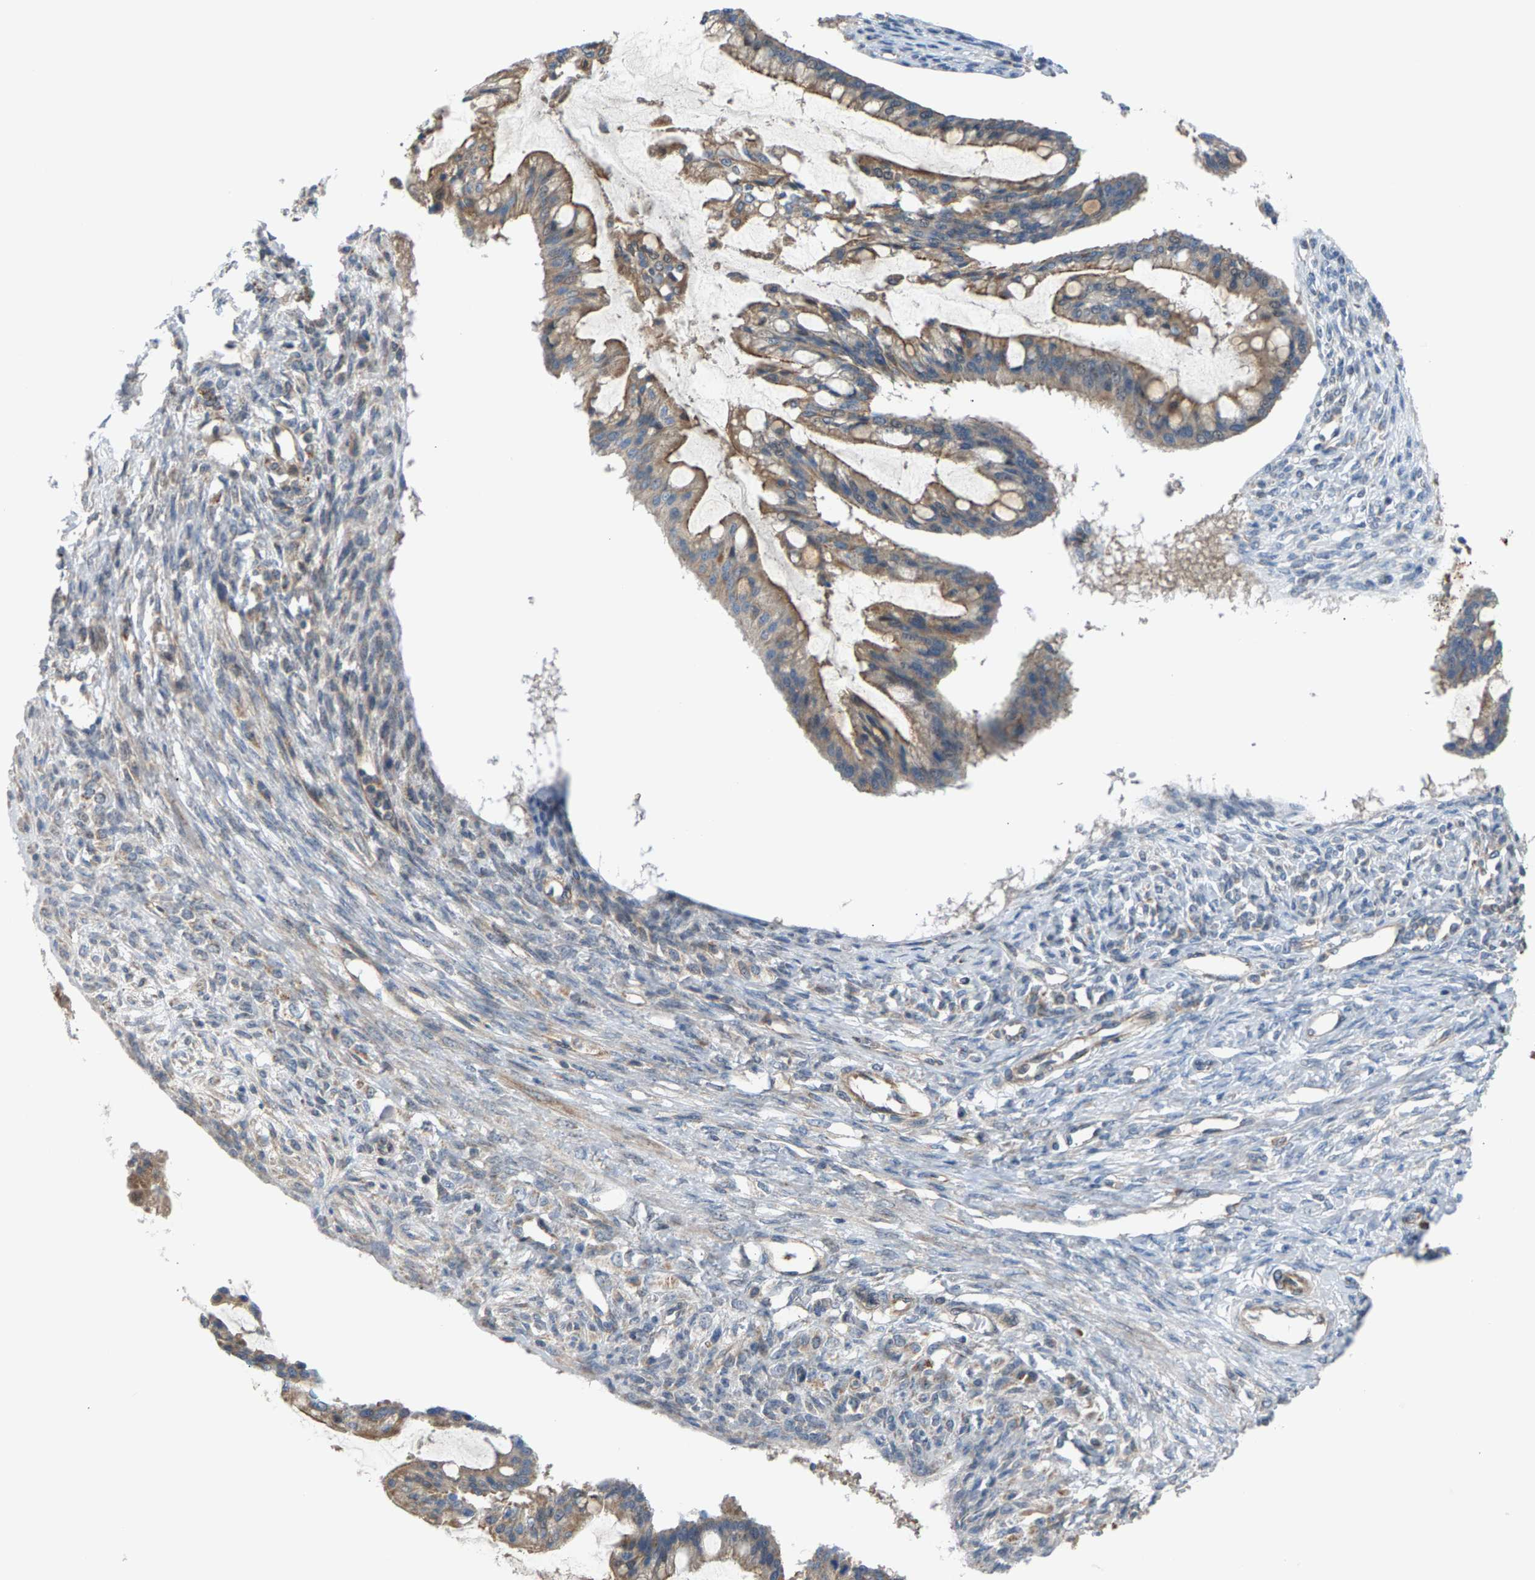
{"staining": {"intensity": "moderate", "quantity": ">75%", "location": "cytoplasmic/membranous"}, "tissue": "ovarian cancer", "cell_type": "Tumor cells", "image_type": "cancer", "snomed": [{"axis": "morphology", "description": "Cystadenocarcinoma, mucinous, NOS"}, {"axis": "topography", "description": "Ovary"}], "caption": "Tumor cells demonstrate moderate cytoplasmic/membranous positivity in about >75% of cells in mucinous cystadenocarcinoma (ovarian).", "gene": "PDCL", "patient": {"sex": "female", "age": 73}}